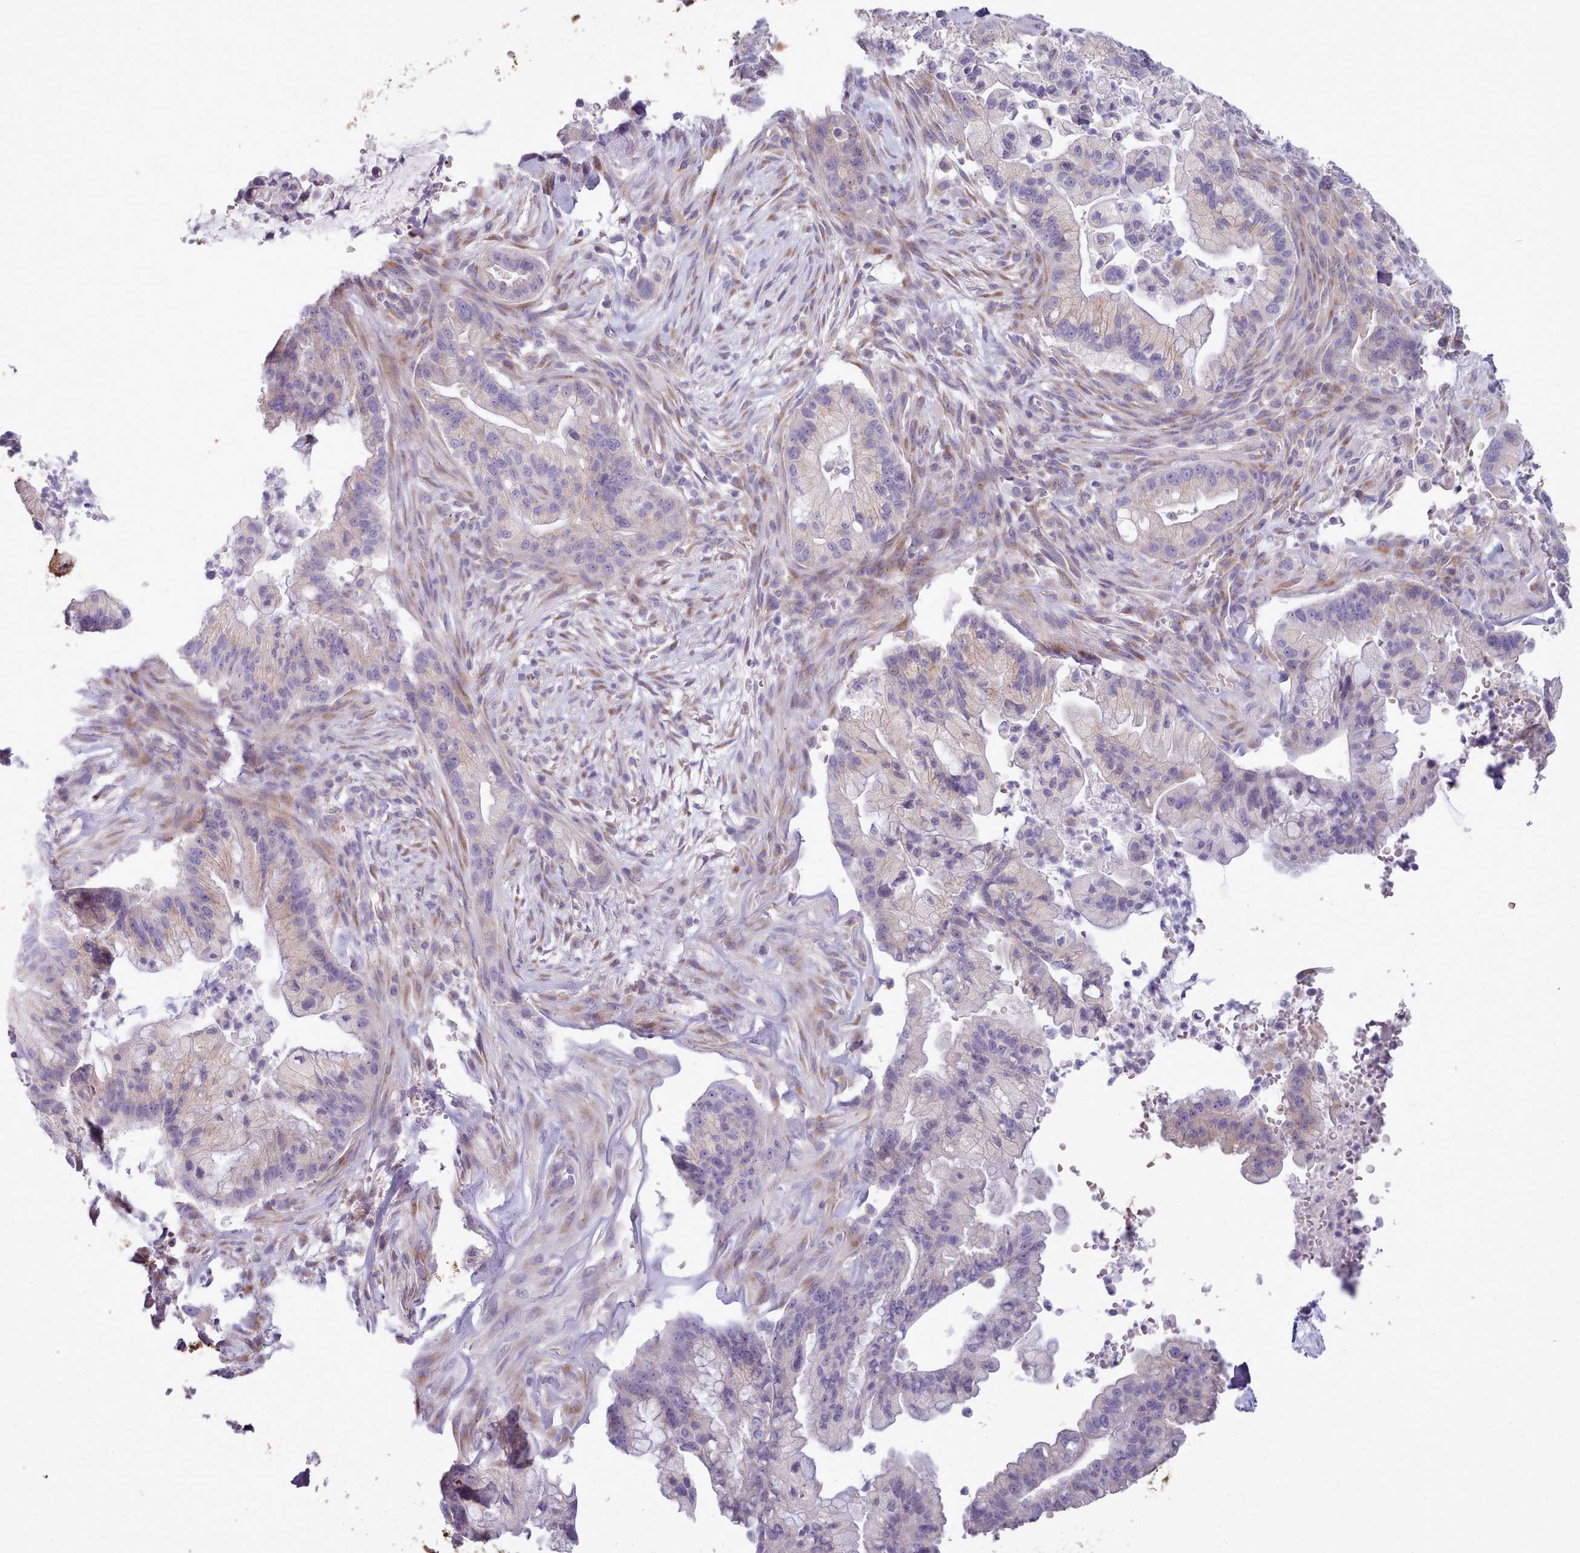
{"staining": {"intensity": "weak", "quantity": "<25%", "location": "cytoplasmic/membranous"}, "tissue": "pancreatic cancer", "cell_type": "Tumor cells", "image_type": "cancer", "snomed": [{"axis": "morphology", "description": "Adenocarcinoma, NOS"}, {"axis": "topography", "description": "Pancreas"}], "caption": "This is a image of IHC staining of adenocarcinoma (pancreatic), which shows no staining in tumor cells. (DAB (3,3'-diaminobenzidine) immunohistochemistry, high magnification).", "gene": "MYRFL", "patient": {"sex": "male", "age": 44}}